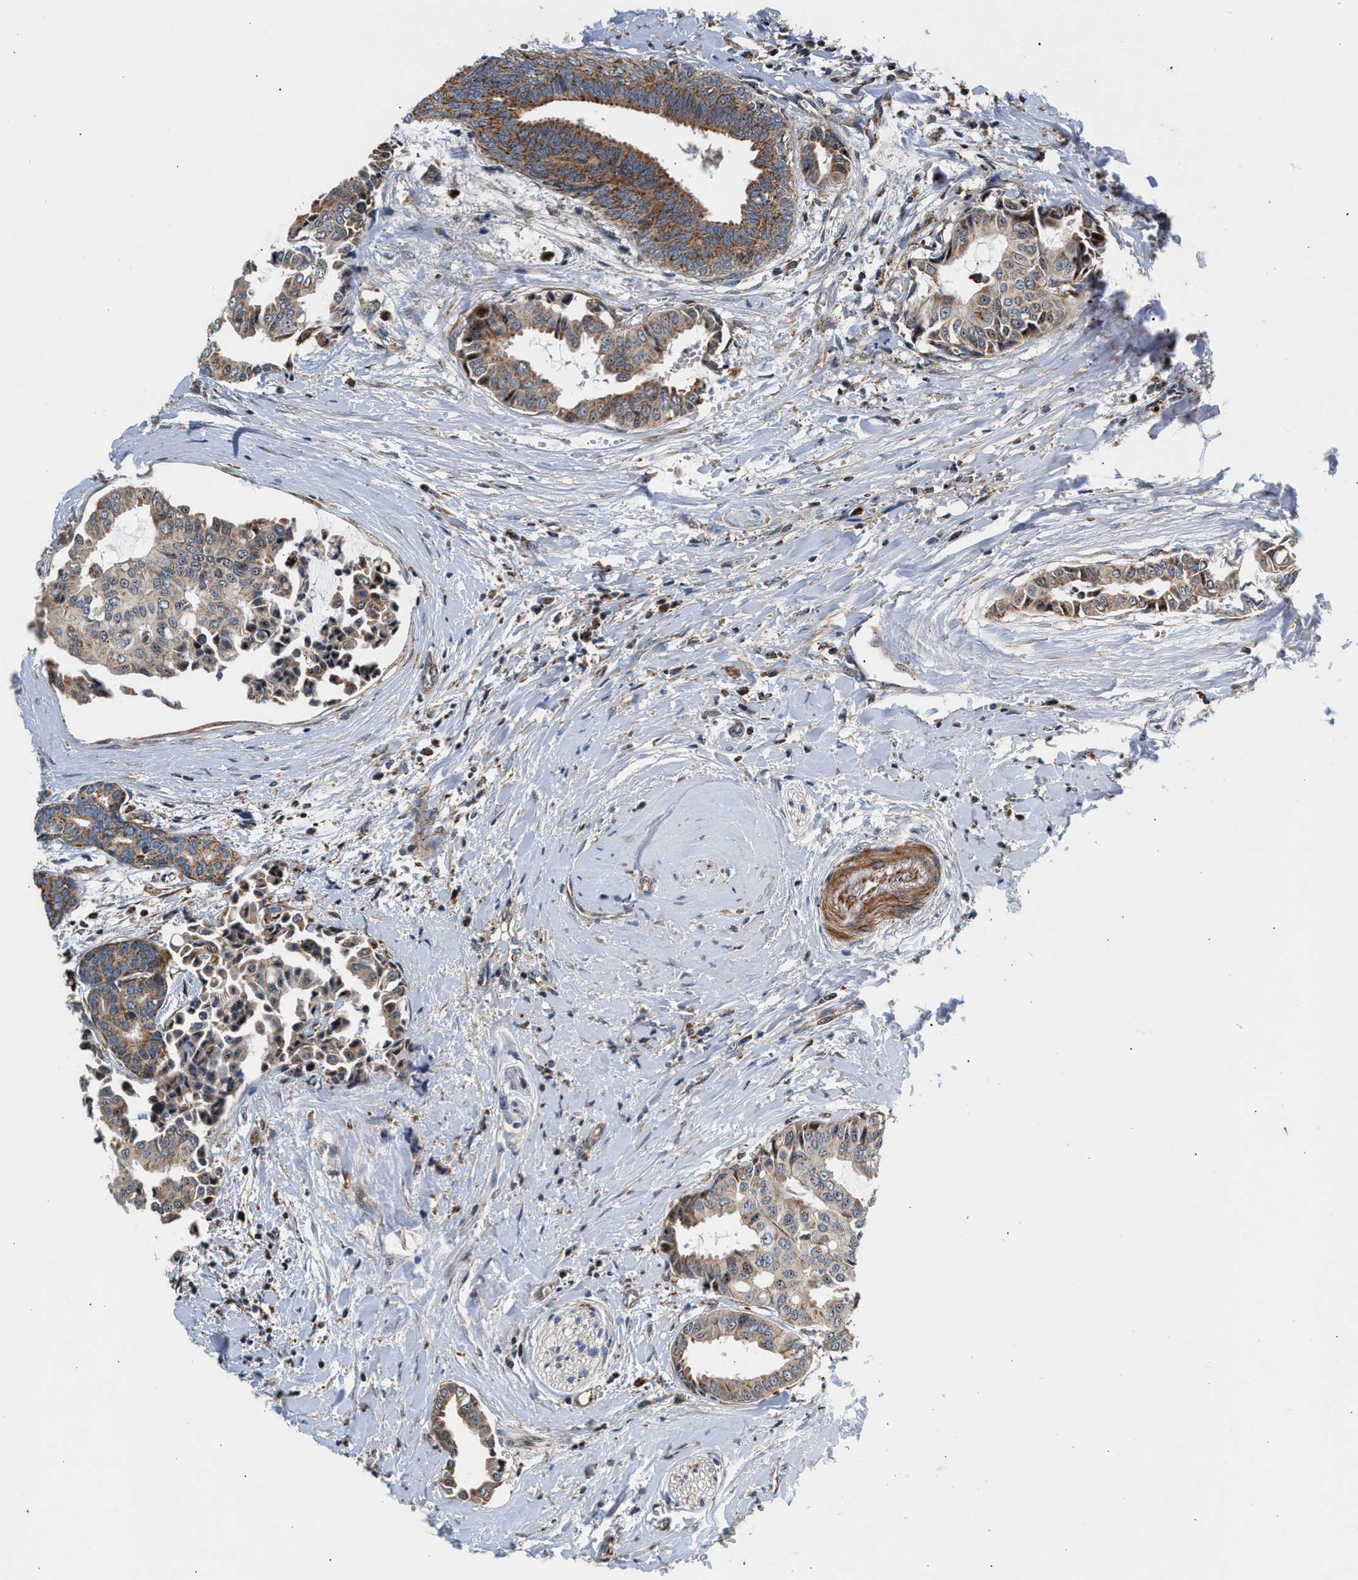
{"staining": {"intensity": "weak", "quantity": ">75%", "location": "cytoplasmic/membranous"}, "tissue": "head and neck cancer", "cell_type": "Tumor cells", "image_type": "cancer", "snomed": [{"axis": "morphology", "description": "Adenocarcinoma, NOS"}, {"axis": "topography", "description": "Salivary gland"}, {"axis": "topography", "description": "Head-Neck"}], "caption": "This is an image of immunohistochemistry (IHC) staining of head and neck cancer, which shows weak staining in the cytoplasmic/membranous of tumor cells.", "gene": "SGK1", "patient": {"sex": "female", "age": 59}}